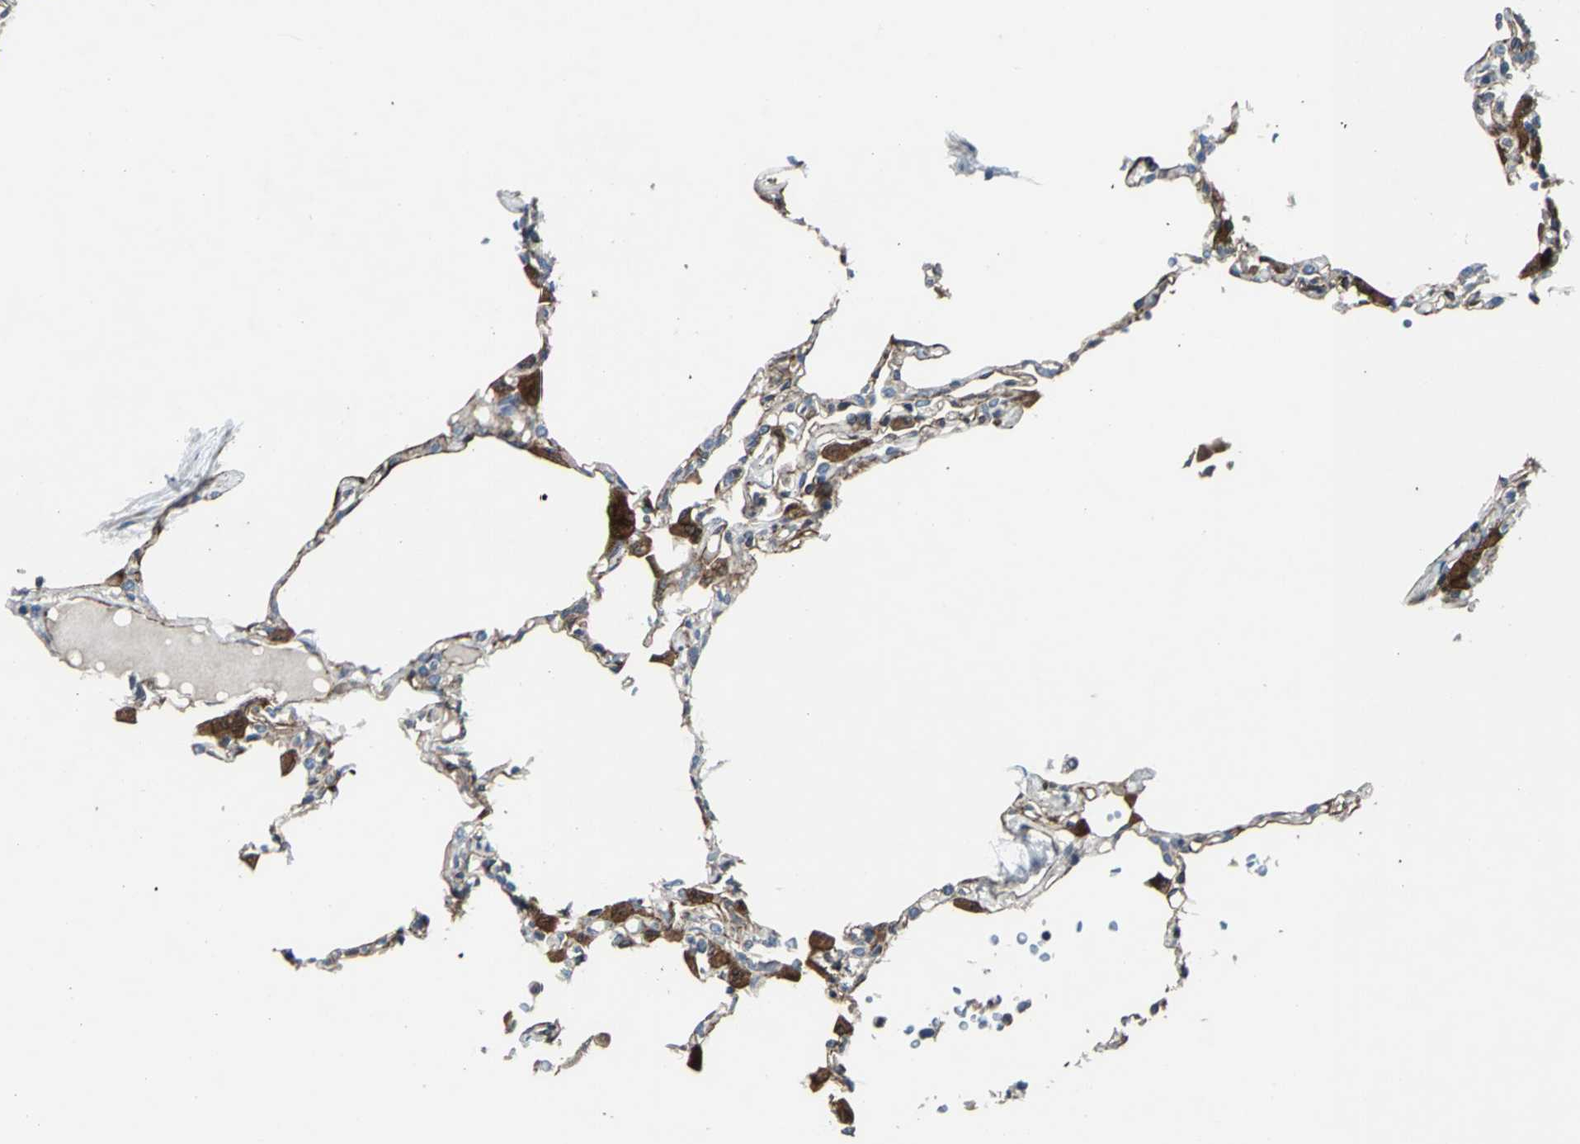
{"staining": {"intensity": "strong", "quantity": "25%-75%", "location": "cytoplasmic/membranous"}, "tissue": "lung", "cell_type": "Alveolar cells", "image_type": "normal", "snomed": [{"axis": "morphology", "description": "Normal tissue, NOS"}, {"axis": "topography", "description": "Lung"}], "caption": "Immunohistochemical staining of benign human lung shows high levels of strong cytoplasmic/membranous positivity in approximately 25%-75% of alveolar cells. (Brightfield microscopy of DAB IHC at high magnification).", "gene": "HTATIP2", "patient": {"sex": "female", "age": 49}}